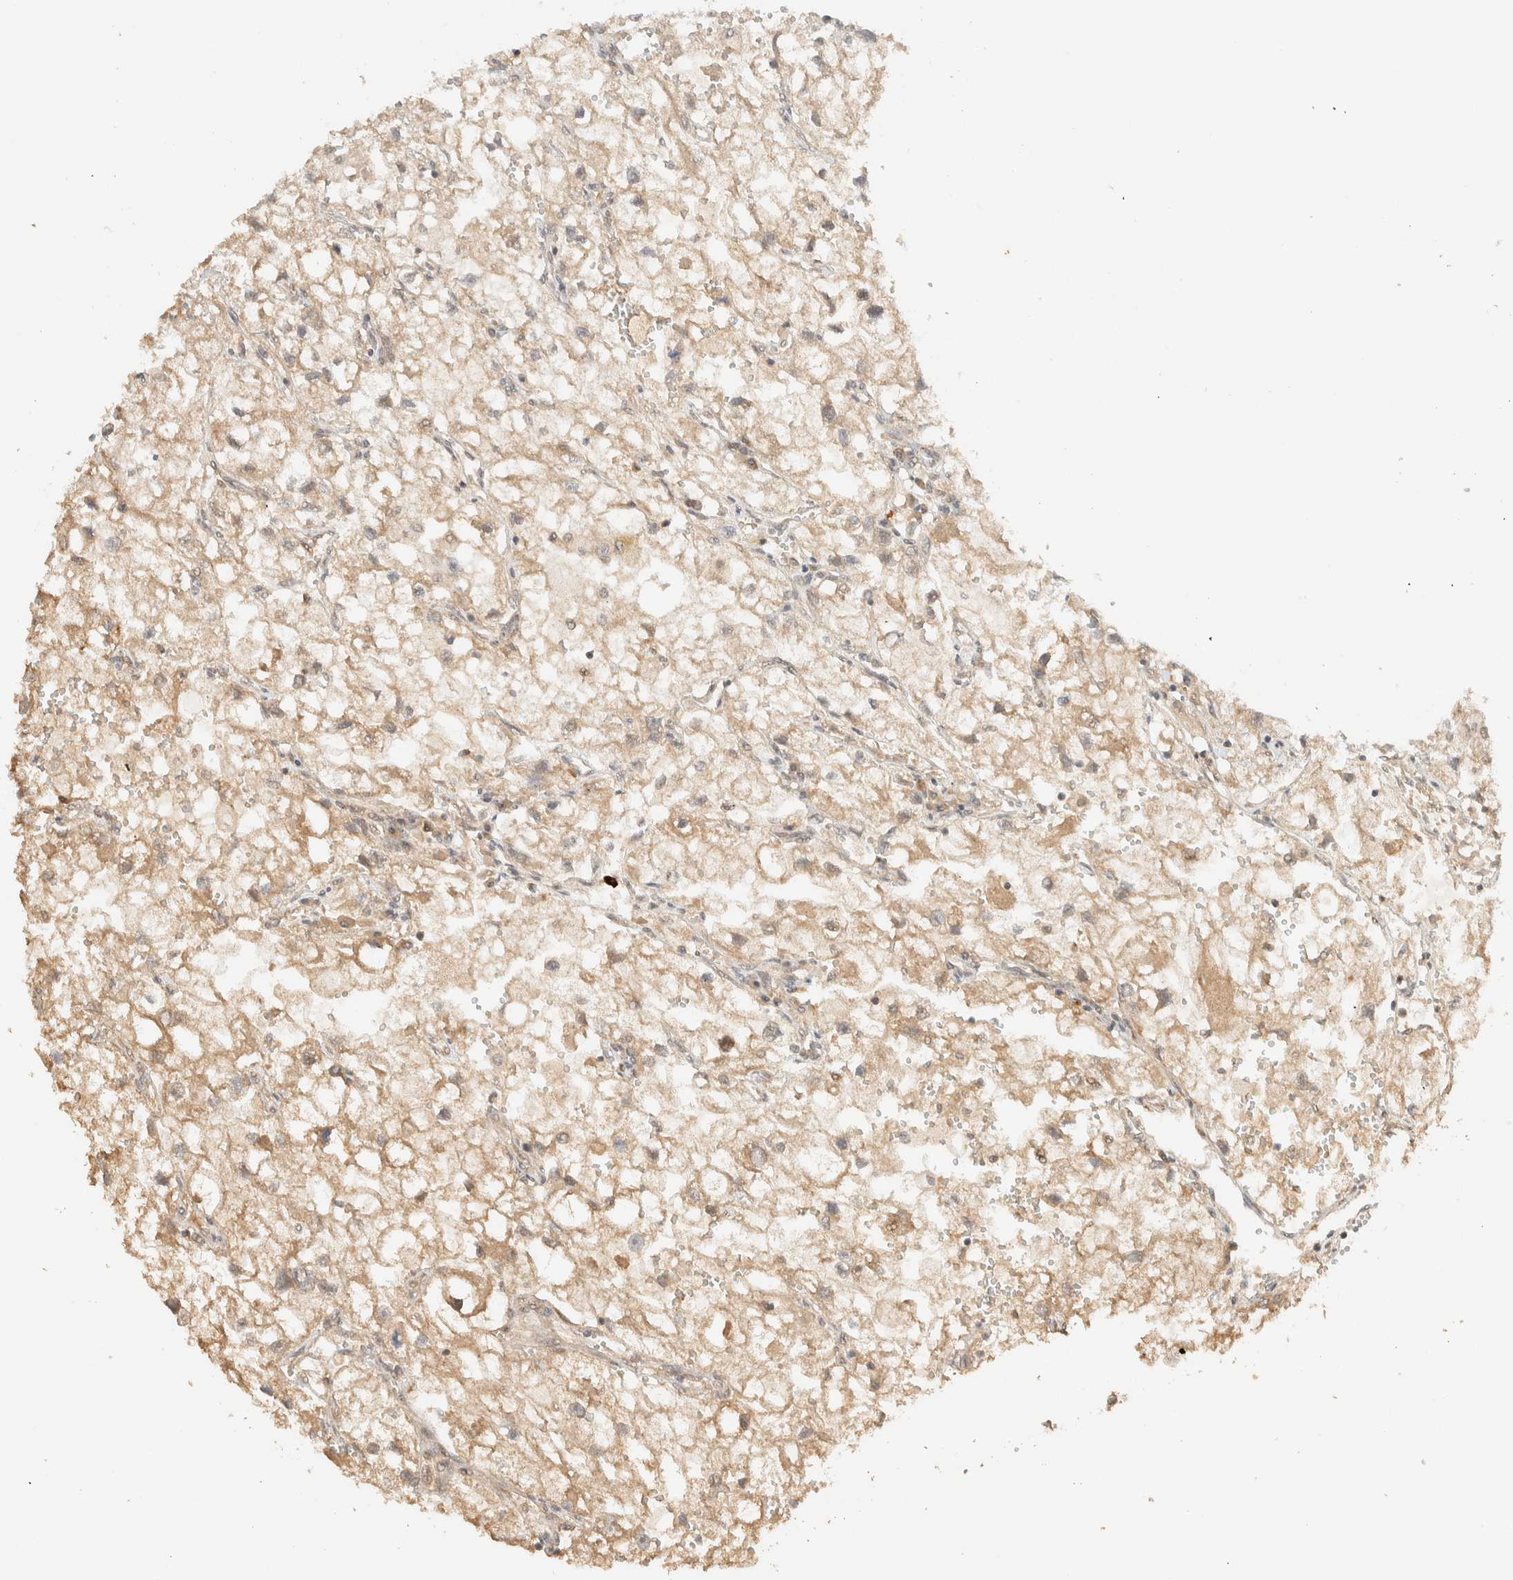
{"staining": {"intensity": "weak", "quantity": ">75%", "location": "cytoplasmic/membranous"}, "tissue": "renal cancer", "cell_type": "Tumor cells", "image_type": "cancer", "snomed": [{"axis": "morphology", "description": "Adenocarcinoma, NOS"}, {"axis": "topography", "description": "Kidney"}], "caption": "IHC micrograph of human adenocarcinoma (renal) stained for a protein (brown), which demonstrates low levels of weak cytoplasmic/membranous positivity in about >75% of tumor cells.", "gene": "ZBTB34", "patient": {"sex": "female", "age": 70}}